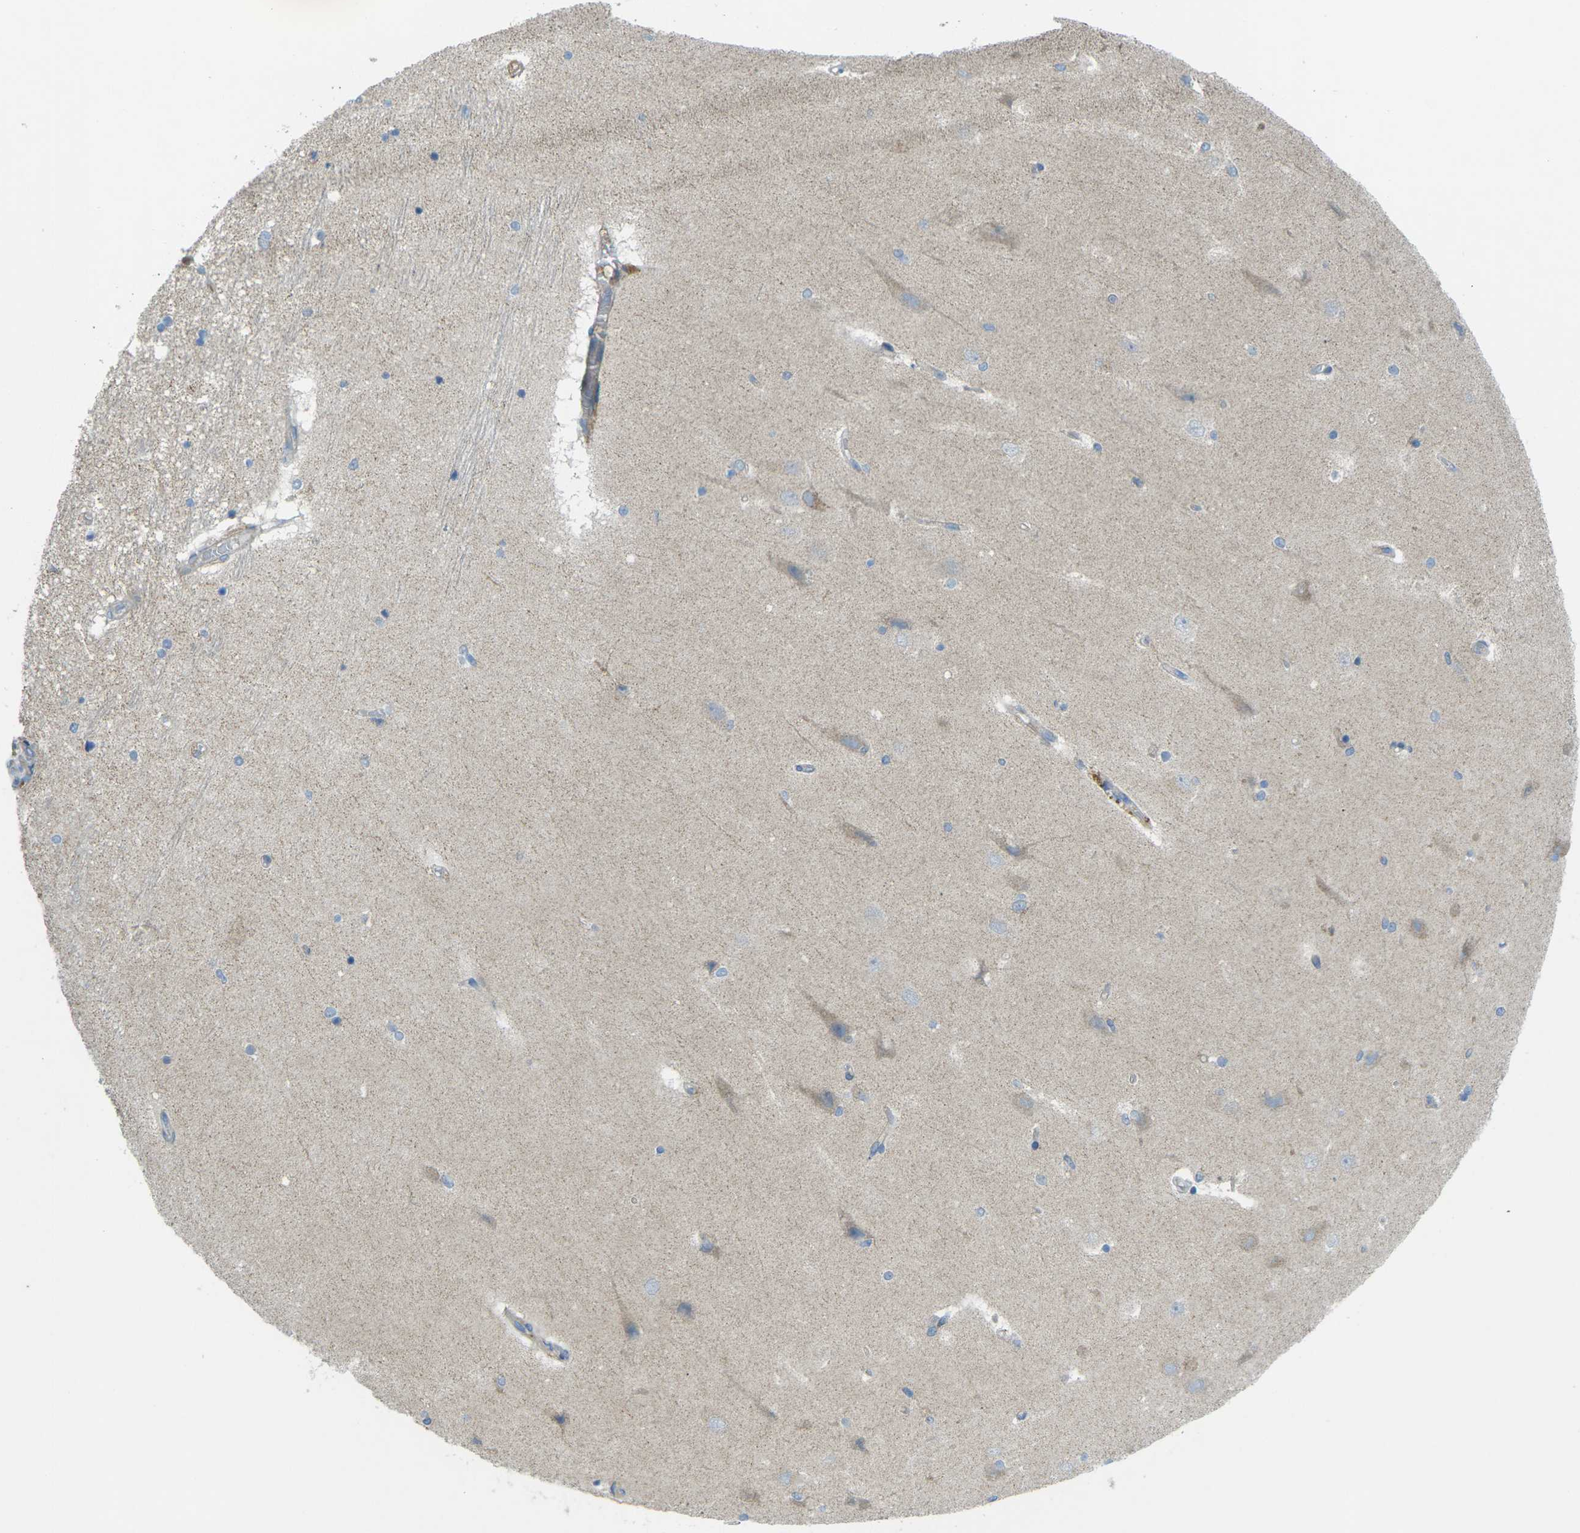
{"staining": {"intensity": "negative", "quantity": "none", "location": "none"}, "tissue": "hippocampus", "cell_type": "Glial cells", "image_type": "normal", "snomed": [{"axis": "morphology", "description": "Normal tissue, NOS"}, {"axis": "topography", "description": "Hippocampus"}], "caption": "Immunohistochemical staining of normal human hippocampus demonstrates no significant positivity in glial cells.", "gene": "MYLK4", "patient": {"sex": "female", "age": 54}}